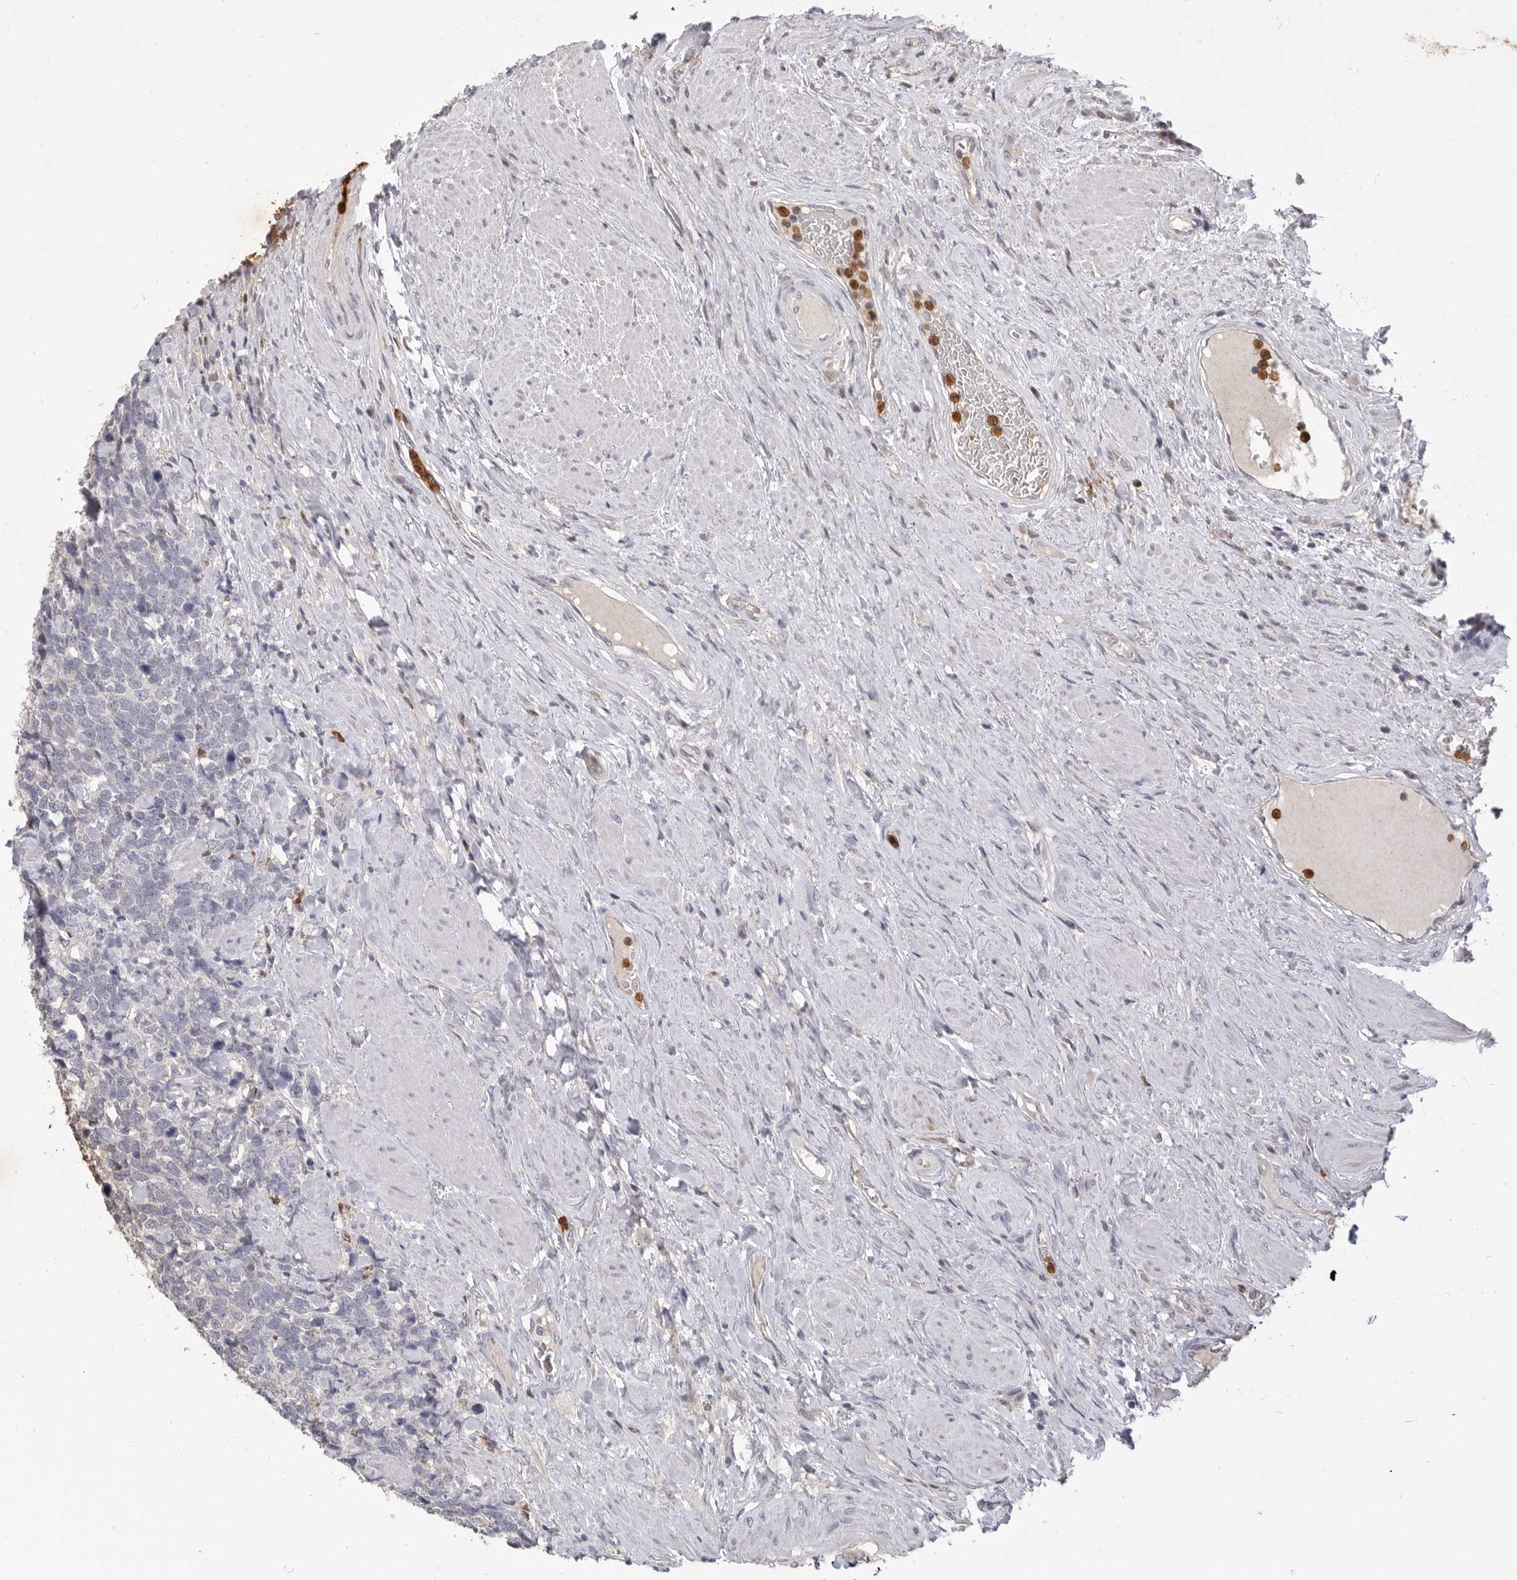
{"staining": {"intensity": "negative", "quantity": "none", "location": "none"}, "tissue": "urothelial cancer", "cell_type": "Tumor cells", "image_type": "cancer", "snomed": [{"axis": "morphology", "description": "Urothelial carcinoma, High grade"}, {"axis": "topography", "description": "Urinary bladder"}], "caption": "Immunohistochemistry micrograph of neoplastic tissue: human urothelial carcinoma (high-grade) stained with DAB (3,3'-diaminobenzidine) demonstrates no significant protein staining in tumor cells.", "gene": "LTBR", "patient": {"sex": "female", "age": 82}}